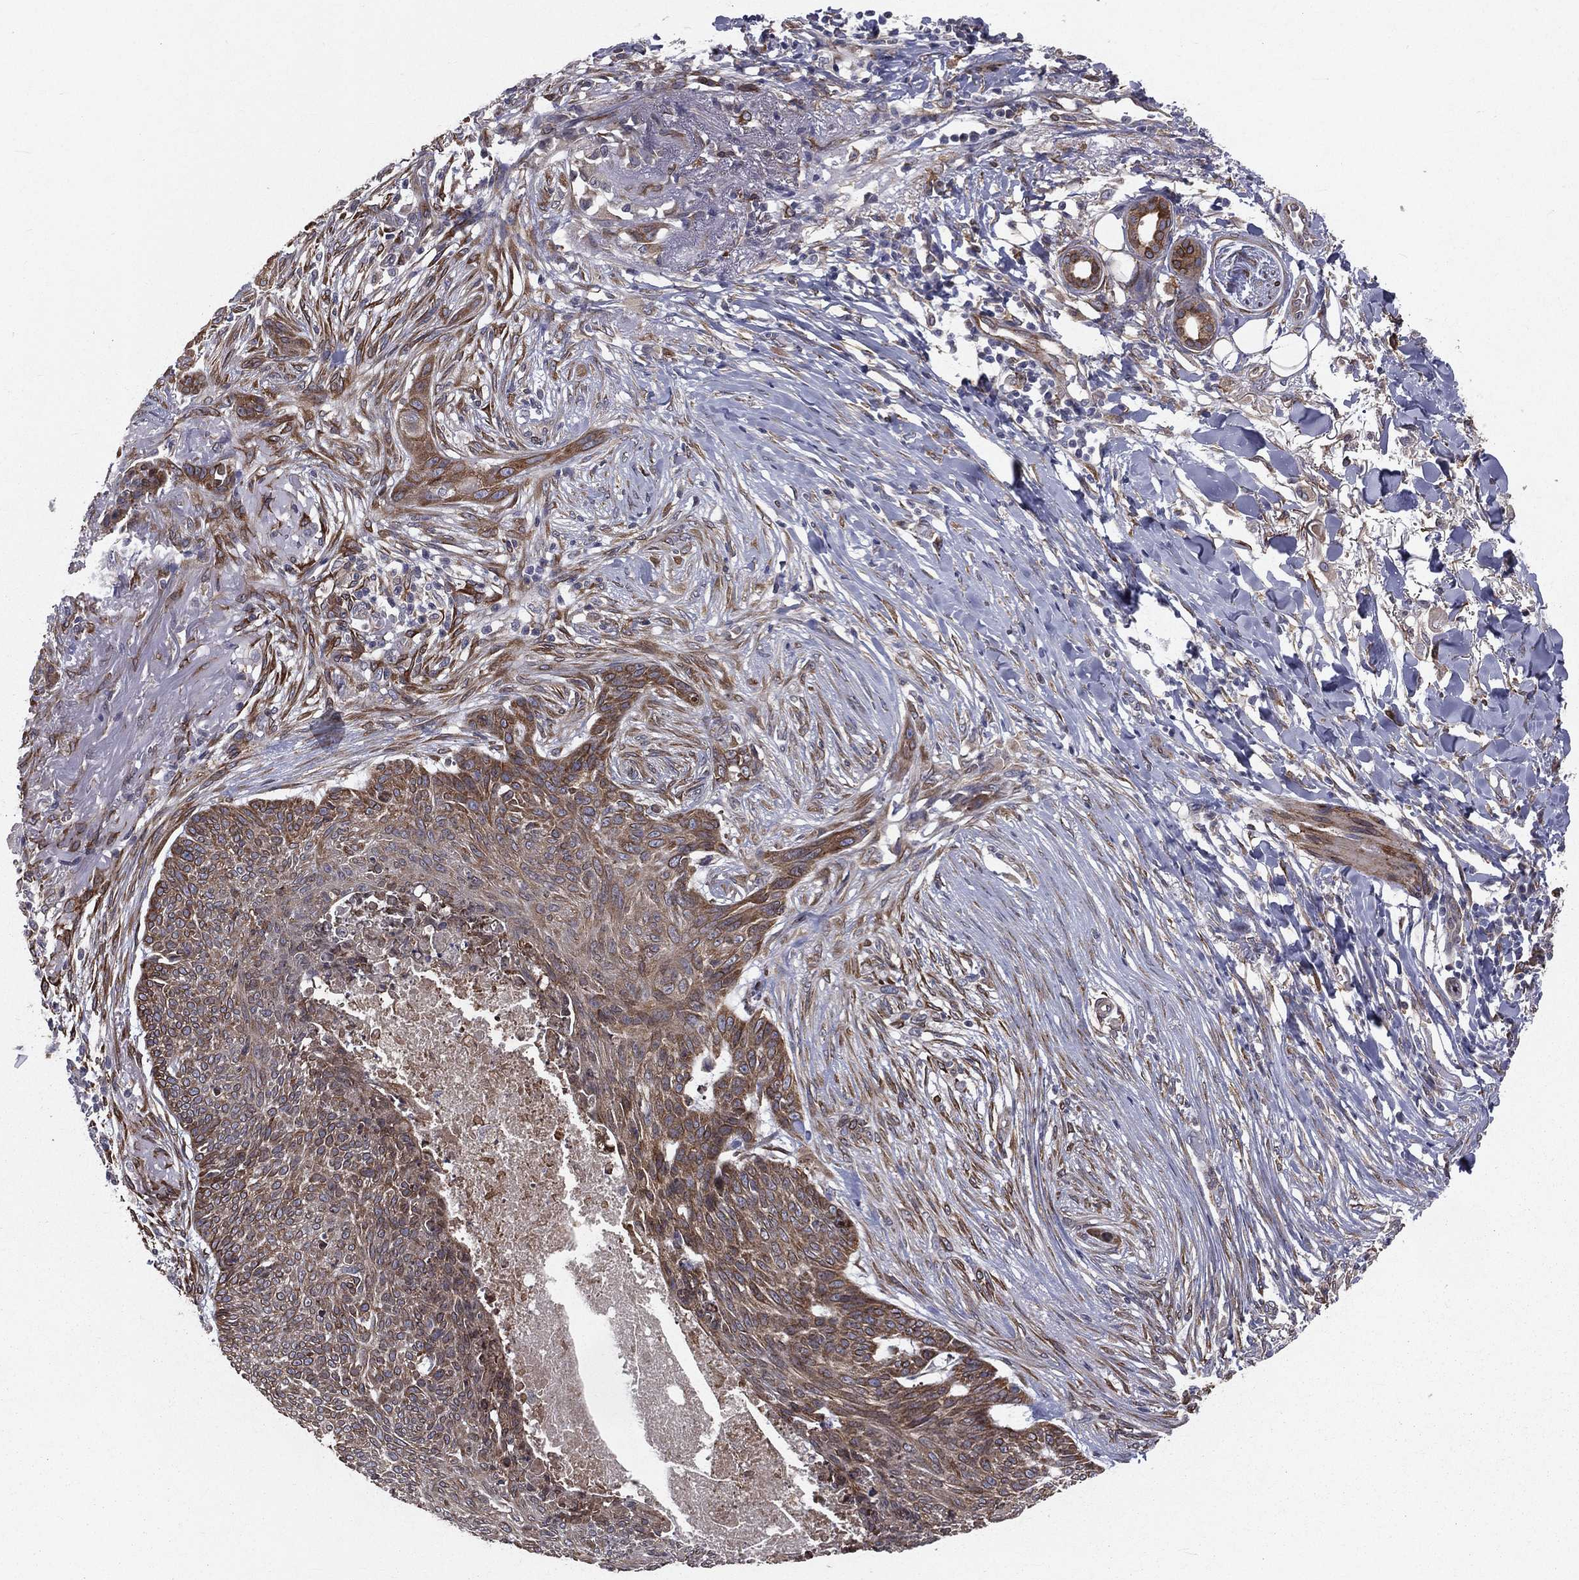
{"staining": {"intensity": "weak", "quantity": ">75%", "location": "cytoplasmic/membranous"}, "tissue": "skin cancer", "cell_type": "Tumor cells", "image_type": "cancer", "snomed": [{"axis": "morphology", "description": "Normal tissue, NOS"}, {"axis": "morphology", "description": "Basal cell carcinoma"}, {"axis": "topography", "description": "Skin"}], "caption": "DAB (3,3'-diaminobenzidine) immunohistochemical staining of skin cancer displays weak cytoplasmic/membranous protein positivity in approximately >75% of tumor cells. Nuclei are stained in blue.", "gene": "PGRMC1", "patient": {"sex": "male", "age": 84}}